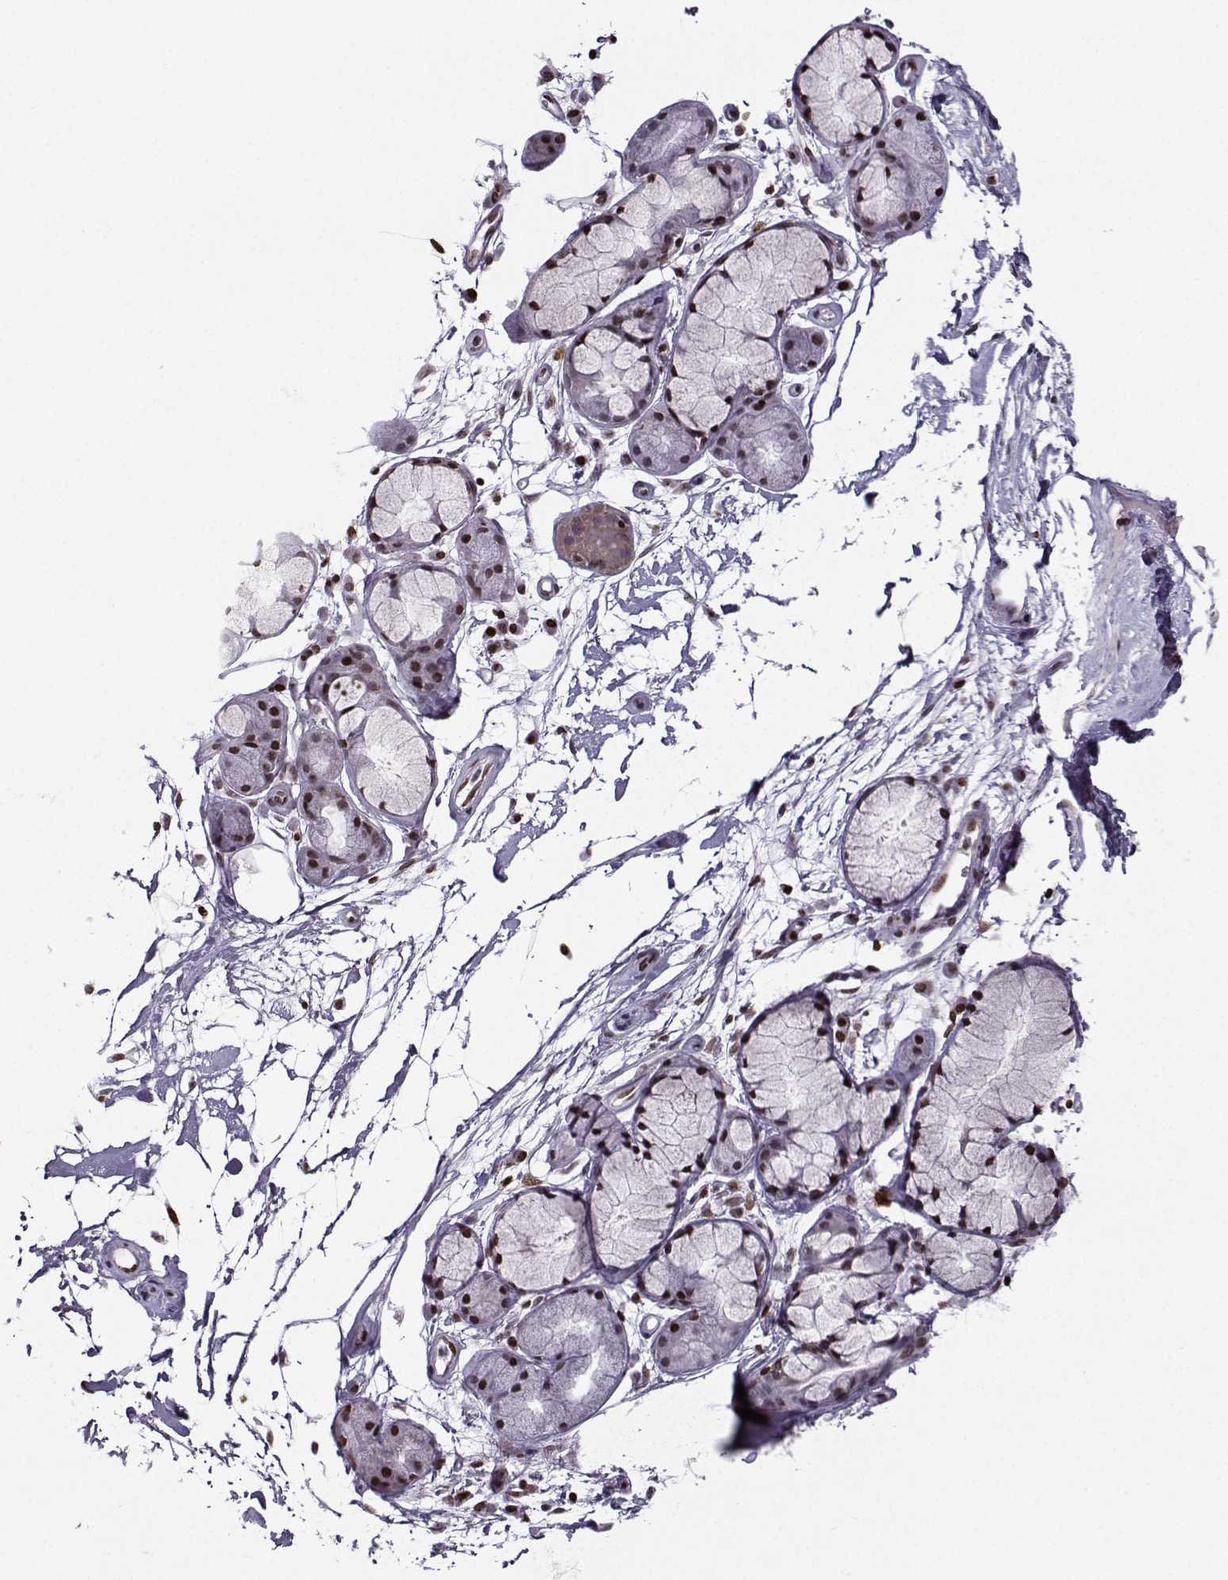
{"staining": {"intensity": "negative", "quantity": "none", "location": "none"}, "tissue": "soft tissue", "cell_type": "Chondrocytes", "image_type": "normal", "snomed": [{"axis": "morphology", "description": "Normal tissue, NOS"}, {"axis": "morphology", "description": "Squamous cell carcinoma, NOS"}, {"axis": "topography", "description": "Cartilage tissue"}, {"axis": "topography", "description": "Lung"}], "caption": "Immunohistochemistry (IHC) of normal soft tissue demonstrates no staining in chondrocytes.", "gene": "ZNF19", "patient": {"sex": "male", "age": 66}}